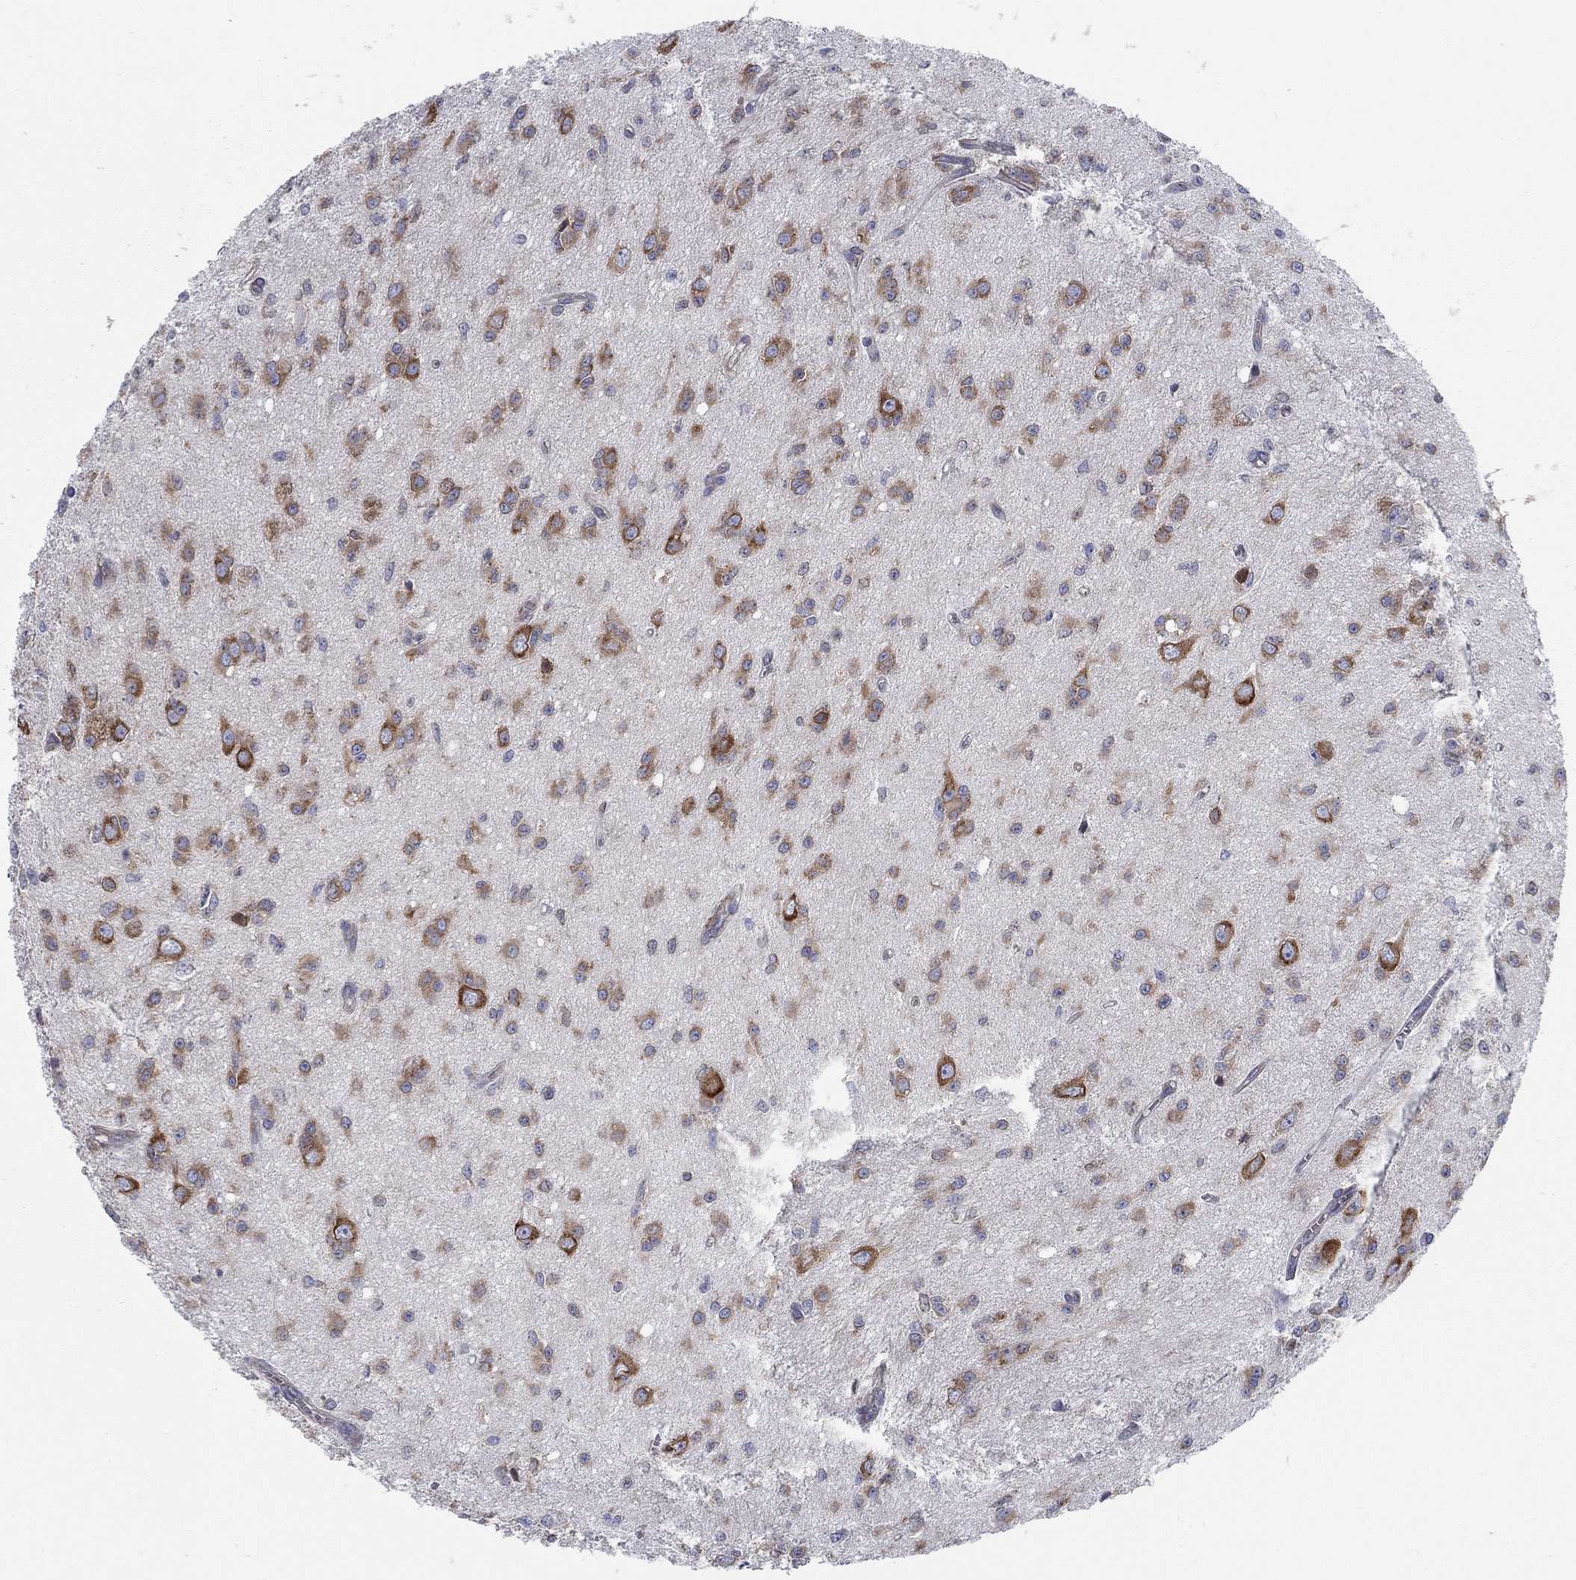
{"staining": {"intensity": "moderate", "quantity": "25%-75%", "location": "cytoplasmic/membranous"}, "tissue": "glioma", "cell_type": "Tumor cells", "image_type": "cancer", "snomed": [{"axis": "morphology", "description": "Glioma, malignant, Low grade"}, {"axis": "topography", "description": "Brain"}], "caption": "Protein expression analysis of human glioma reveals moderate cytoplasmic/membranous positivity in about 25%-75% of tumor cells.", "gene": "TMEM59", "patient": {"sex": "female", "age": 45}}